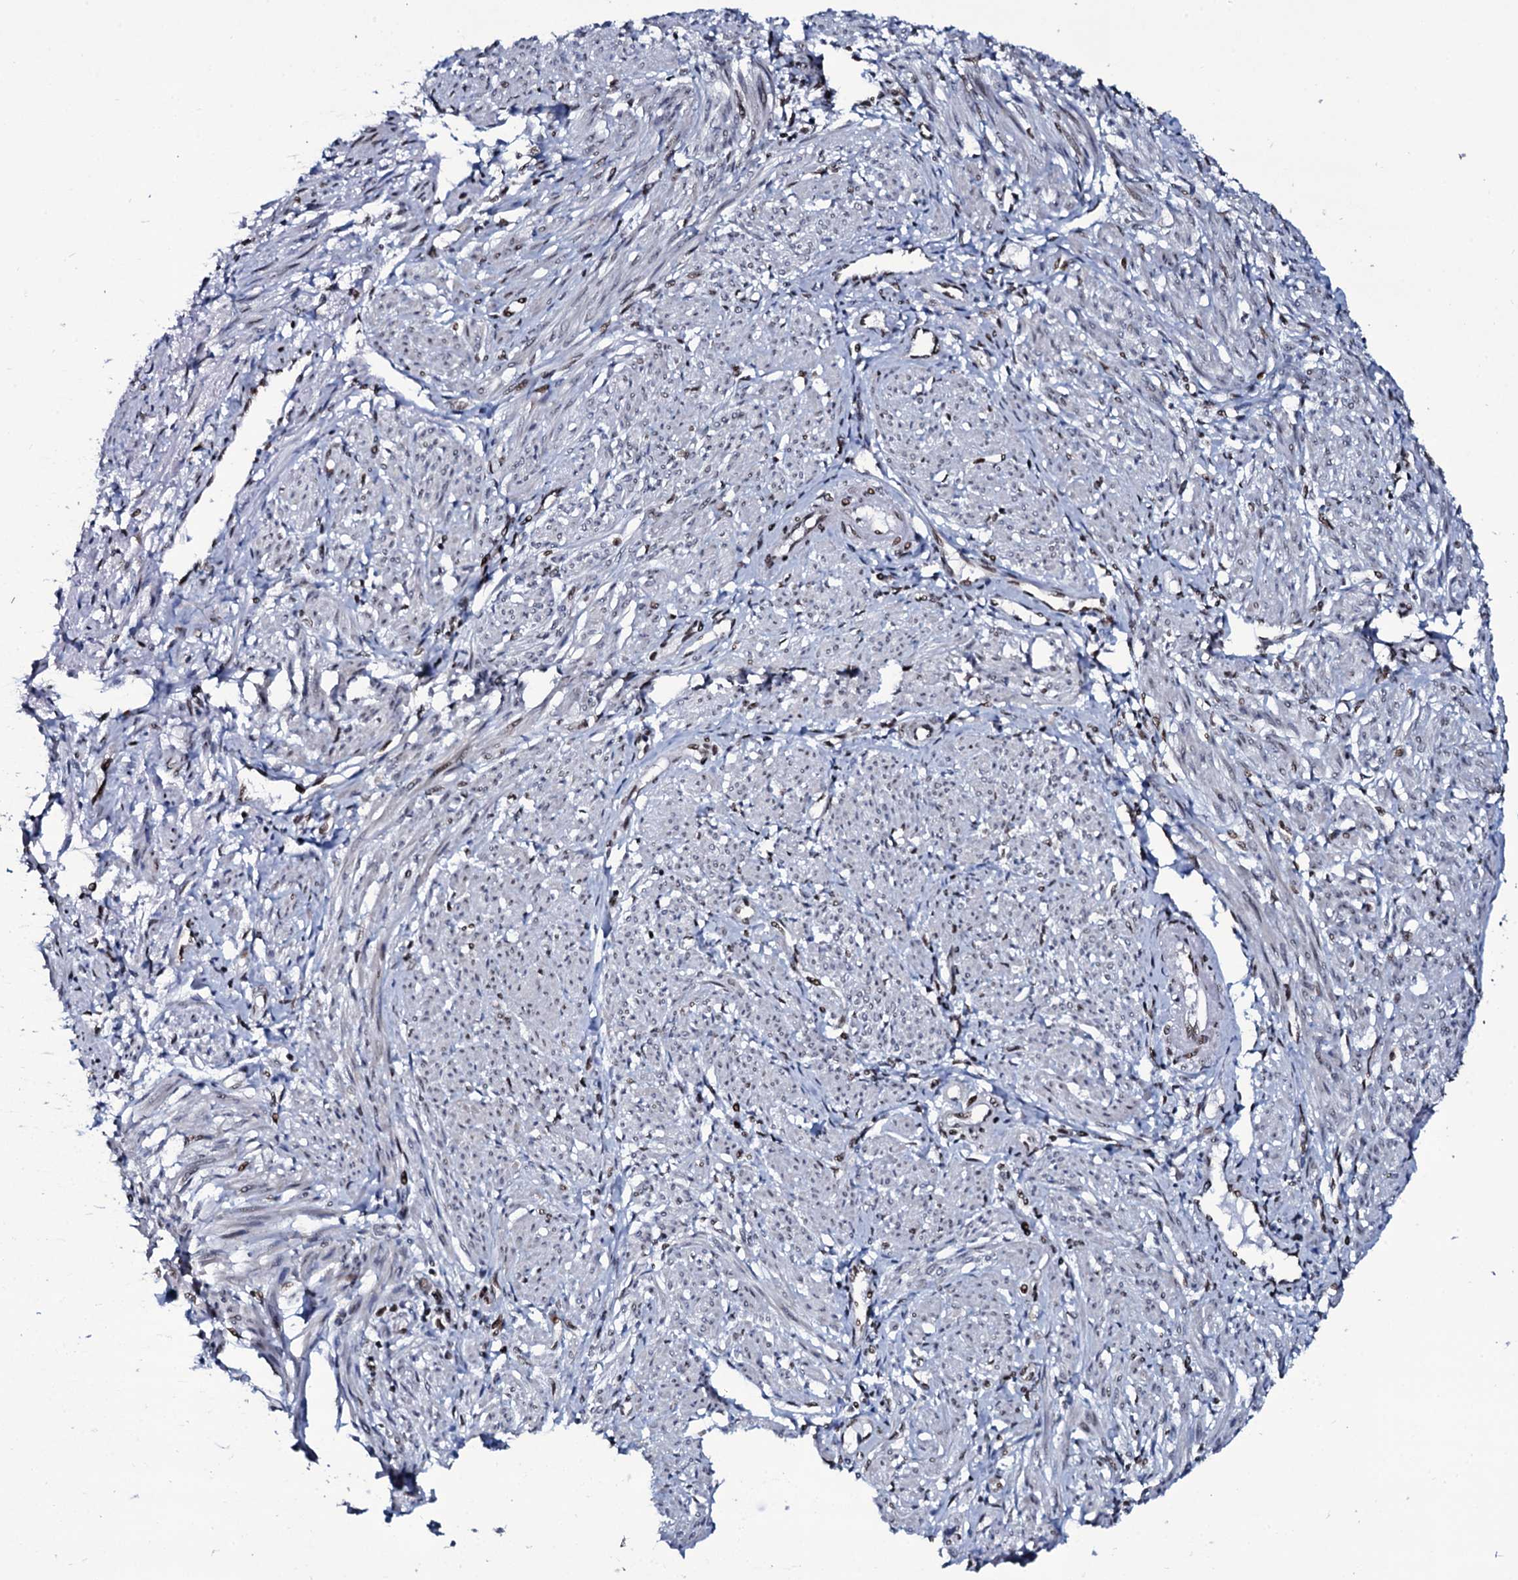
{"staining": {"intensity": "moderate", "quantity": "25%-75%", "location": "nuclear"}, "tissue": "smooth muscle", "cell_type": "Smooth muscle cells", "image_type": "normal", "snomed": [{"axis": "morphology", "description": "Normal tissue, NOS"}, {"axis": "topography", "description": "Smooth muscle"}], "caption": "An immunohistochemistry photomicrograph of unremarkable tissue is shown. Protein staining in brown labels moderate nuclear positivity in smooth muscle within smooth muscle cells.", "gene": "ZMIZ2", "patient": {"sex": "female", "age": 39}}